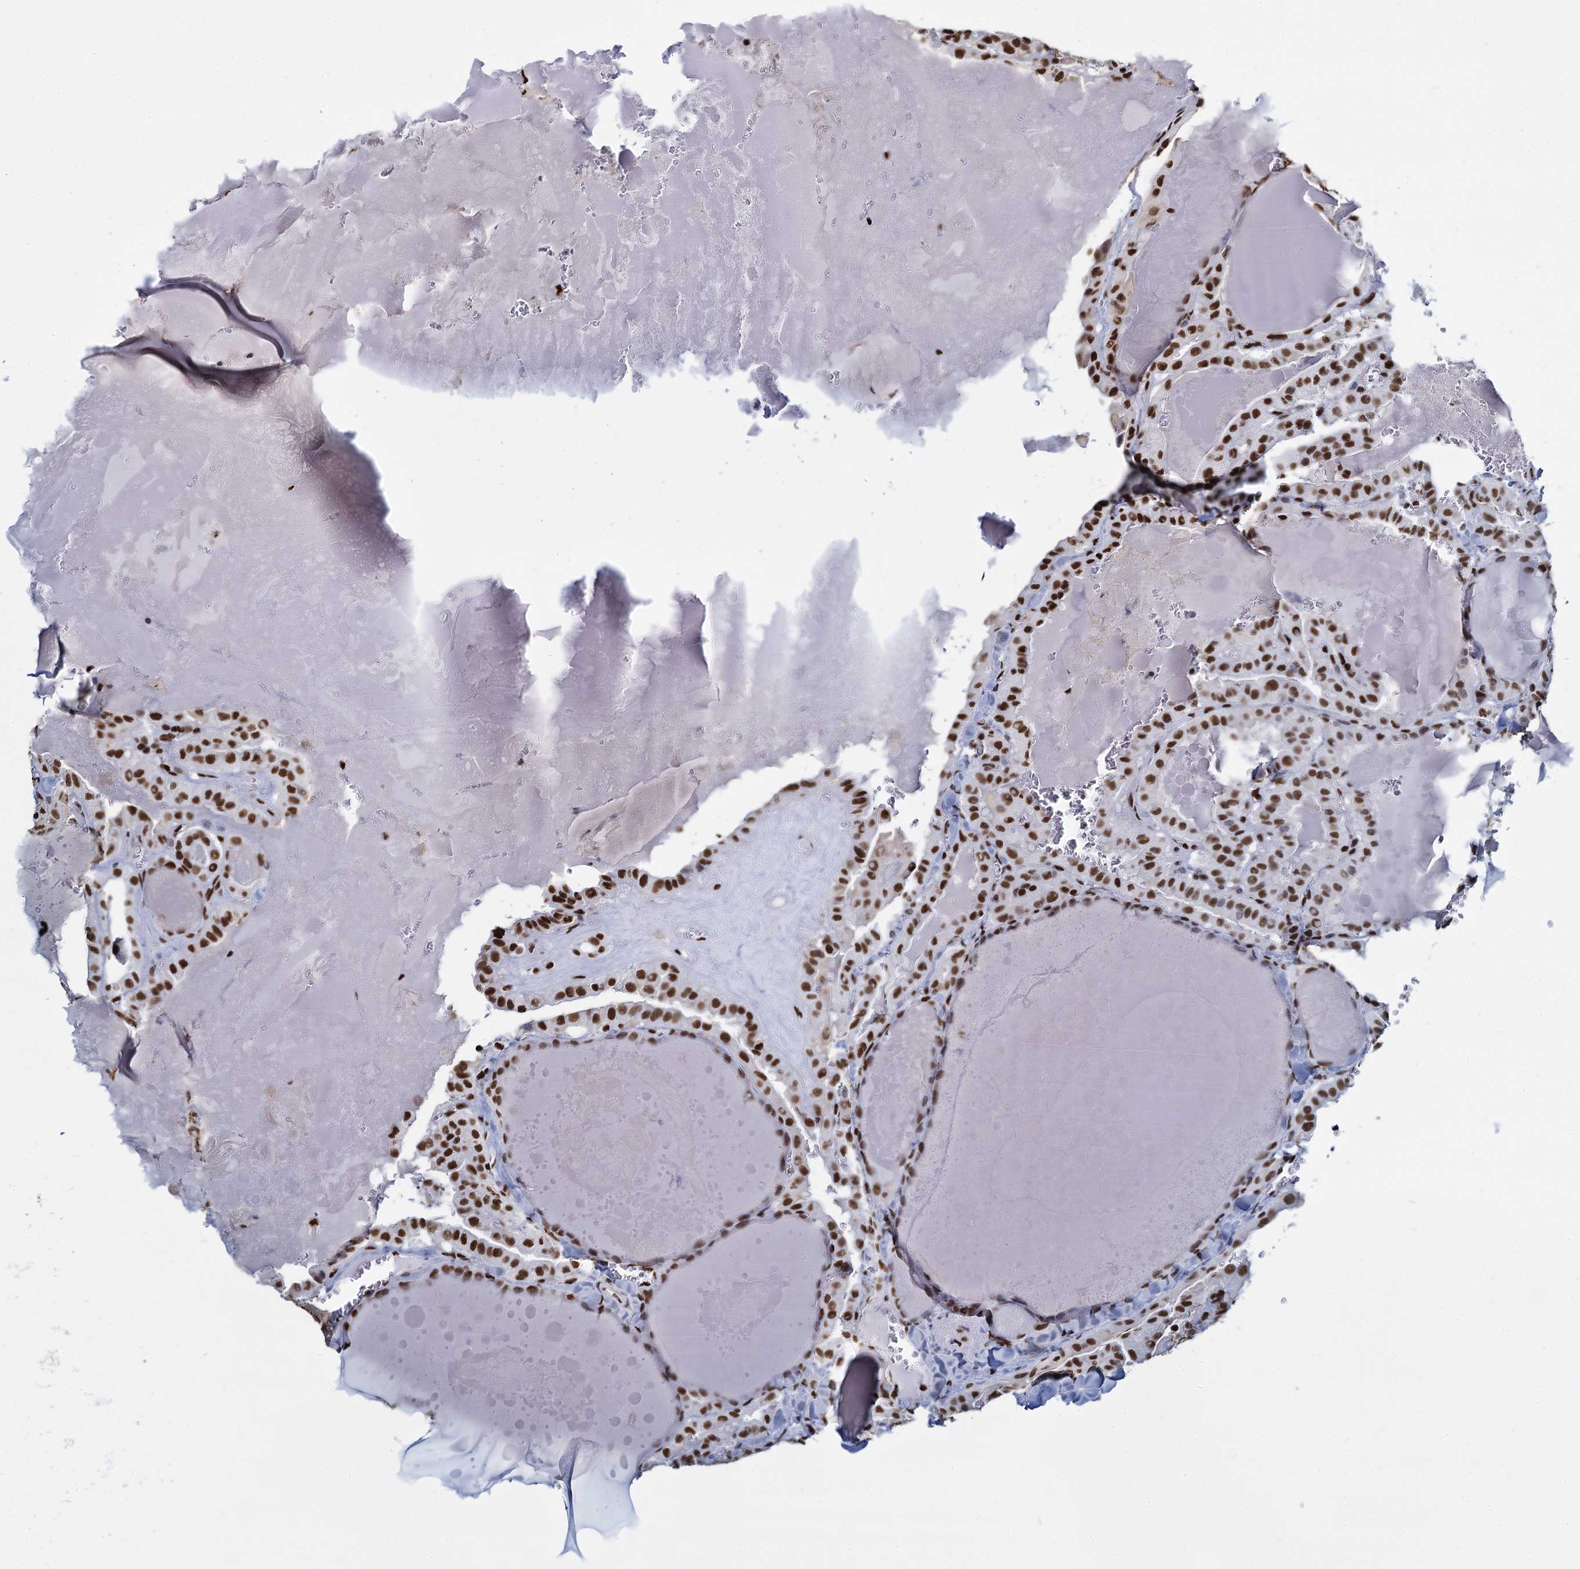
{"staining": {"intensity": "strong", "quantity": ">75%", "location": "nuclear"}, "tissue": "thyroid cancer", "cell_type": "Tumor cells", "image_type": "cancer", "snomed": [{"axis": "morphology", "description": "Papillary adenocarcinoma, NOS"}, {"axis": "topography", "description": "Thyroid gland"}], "caption": "The image exhibits a brown stain indicating the presence of a protein in the nuclear of tumor cells in thyroid cancer.", "gene": "DCPS", "patient": {"sex": "male", "age": 52}}